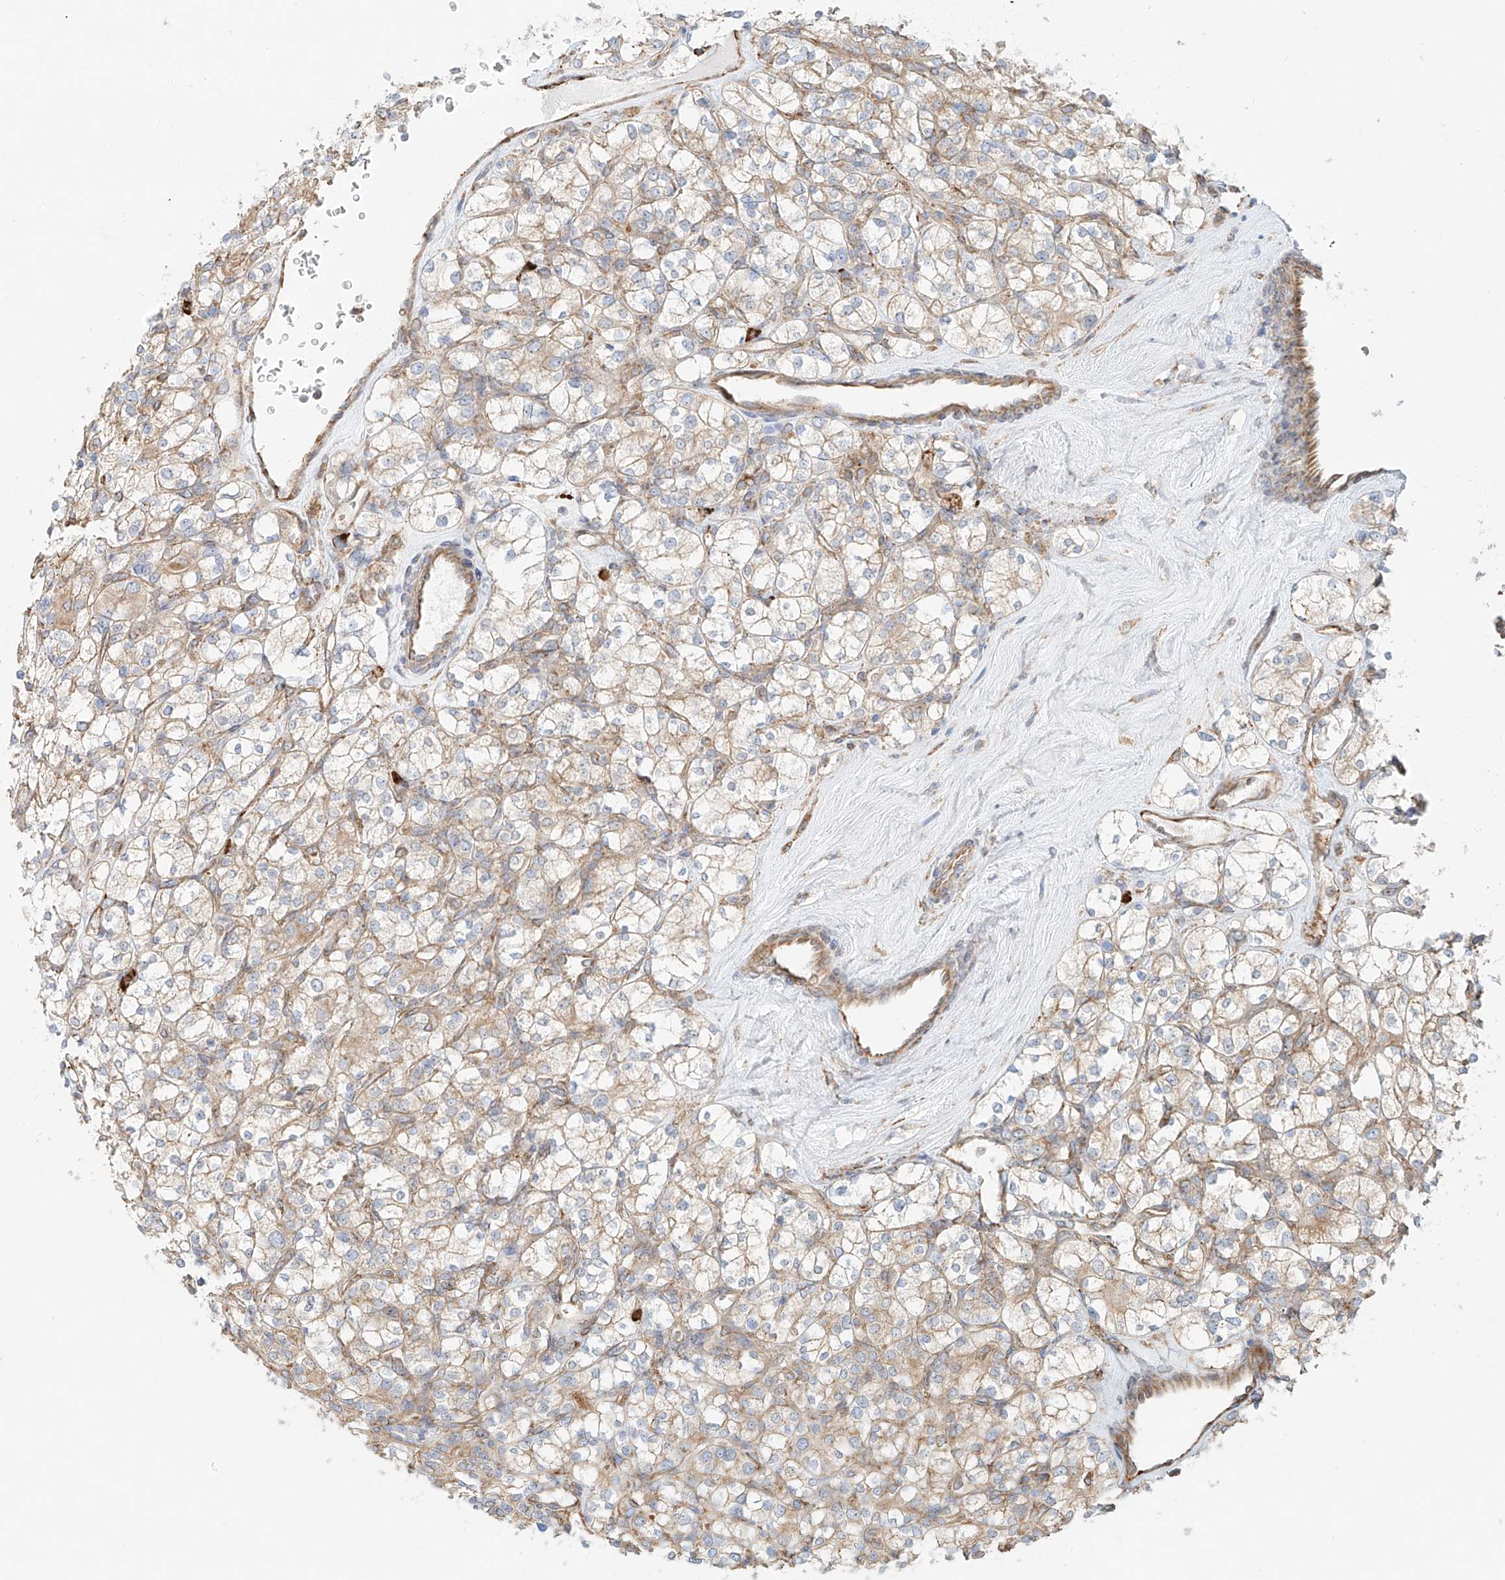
{"staining": {"intensity": "weak", "quantity": ">75%", "location": "cytoplasmic/membranous"}, "tissue": "renal cancer", "cell_type": "Tumor cells", "image_type": "cancer", "snomed": [{"axis": "morphology", "description": "Adenocarcinoma, NOS"}, {"axis": "topography", "description": "Kidney"}], "caption": "High-power microscopy captured an immunohistochemistry (IHC) image of renal adenocarcinoma, revealing weak cytoplasmic/membranous expression in approximately >75% of tumor cells.", "gene": "EIPR1", "patient": {"sex": "male", "age": 77}}